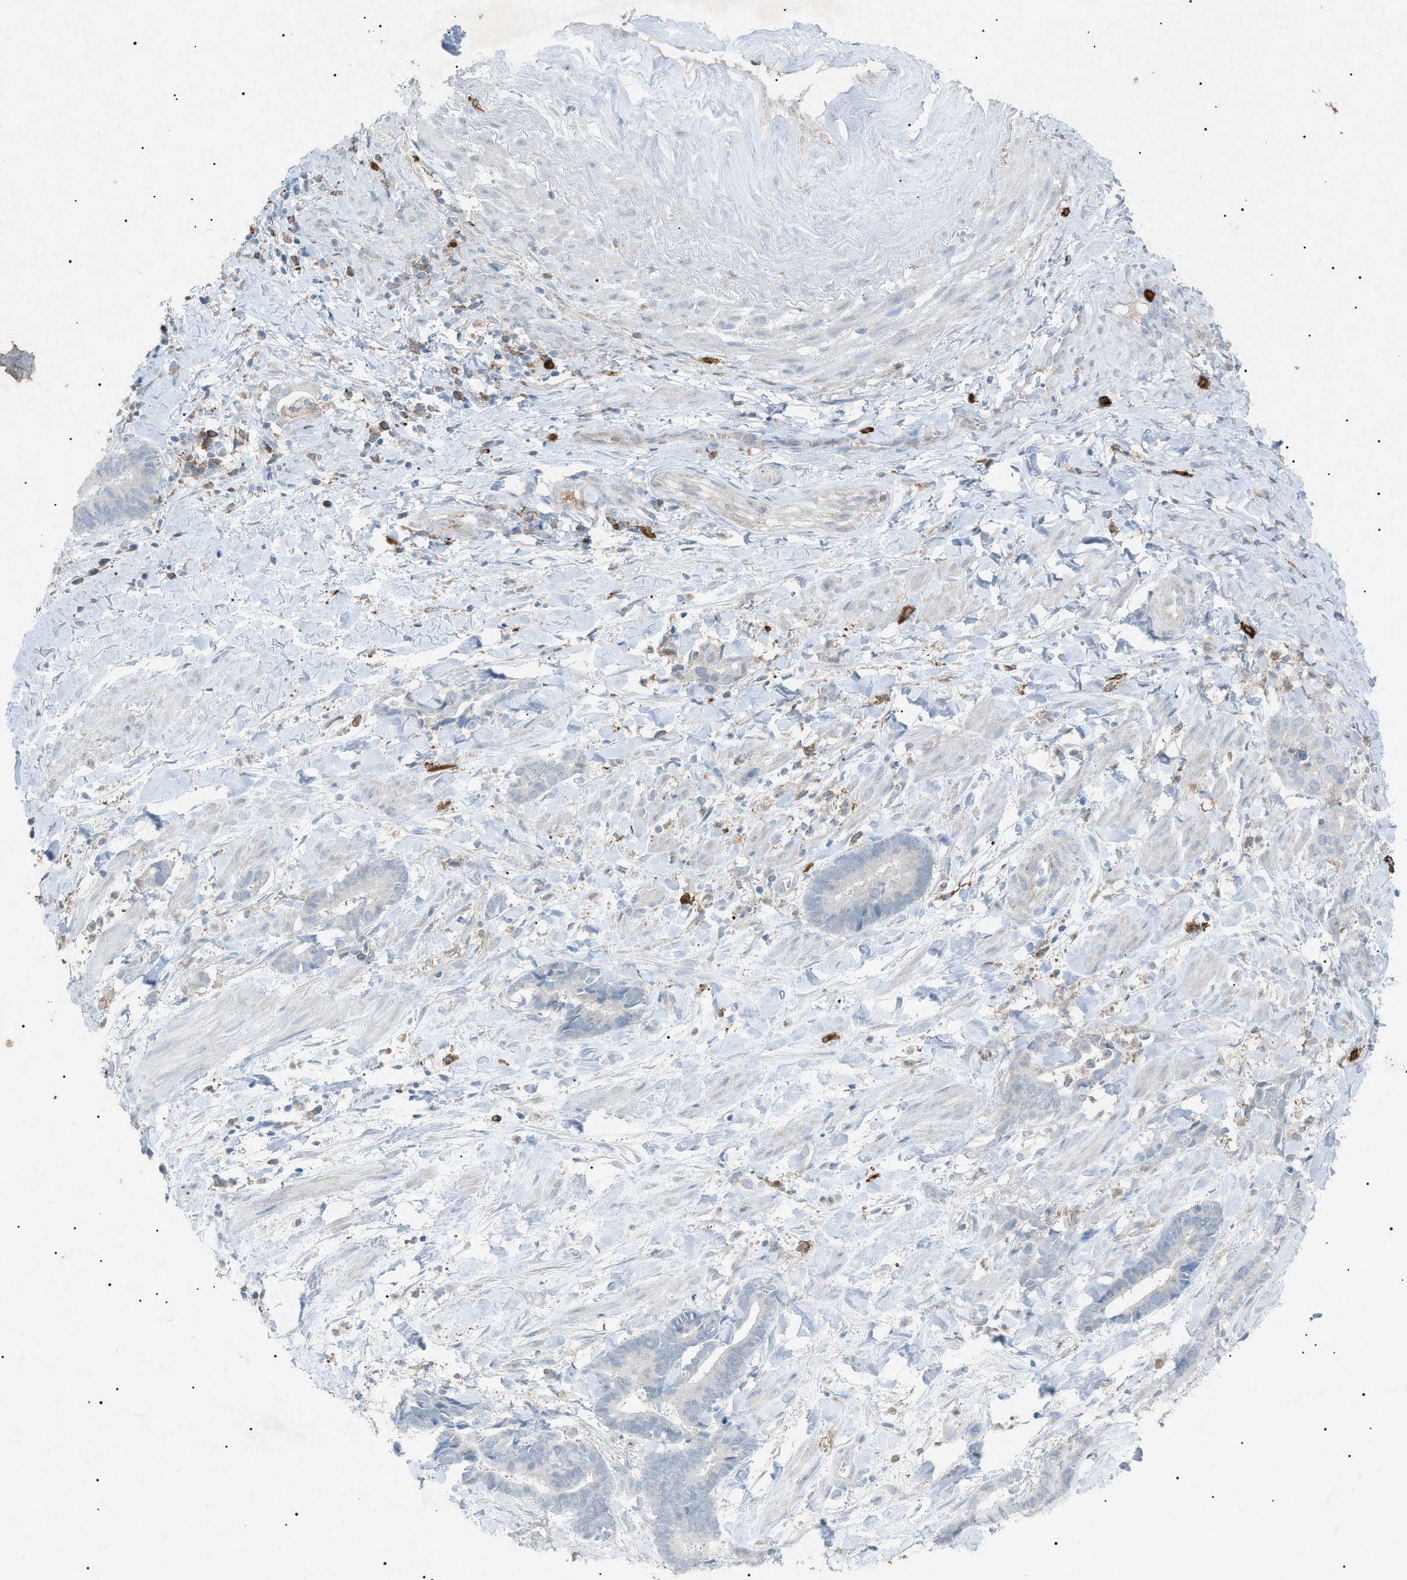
{"staining": {"intensity": "negative", "quantity": "none", "location": "none"}, "tissue": "cervical cancer", "cell_type": "Tumor cells", "image_type": "cancer", "snomed": [{"axis": "morphology", "description": "Adenocarcinoma, NOS"}, {"axis": "topography", "description": "Cervix"}], "caption": "IHC image of cervical cancer stained for a protein (brown), which shows no expression in tumor cells.", "gene": "BTK", "patient": {"sex": "female", "age": 44}}